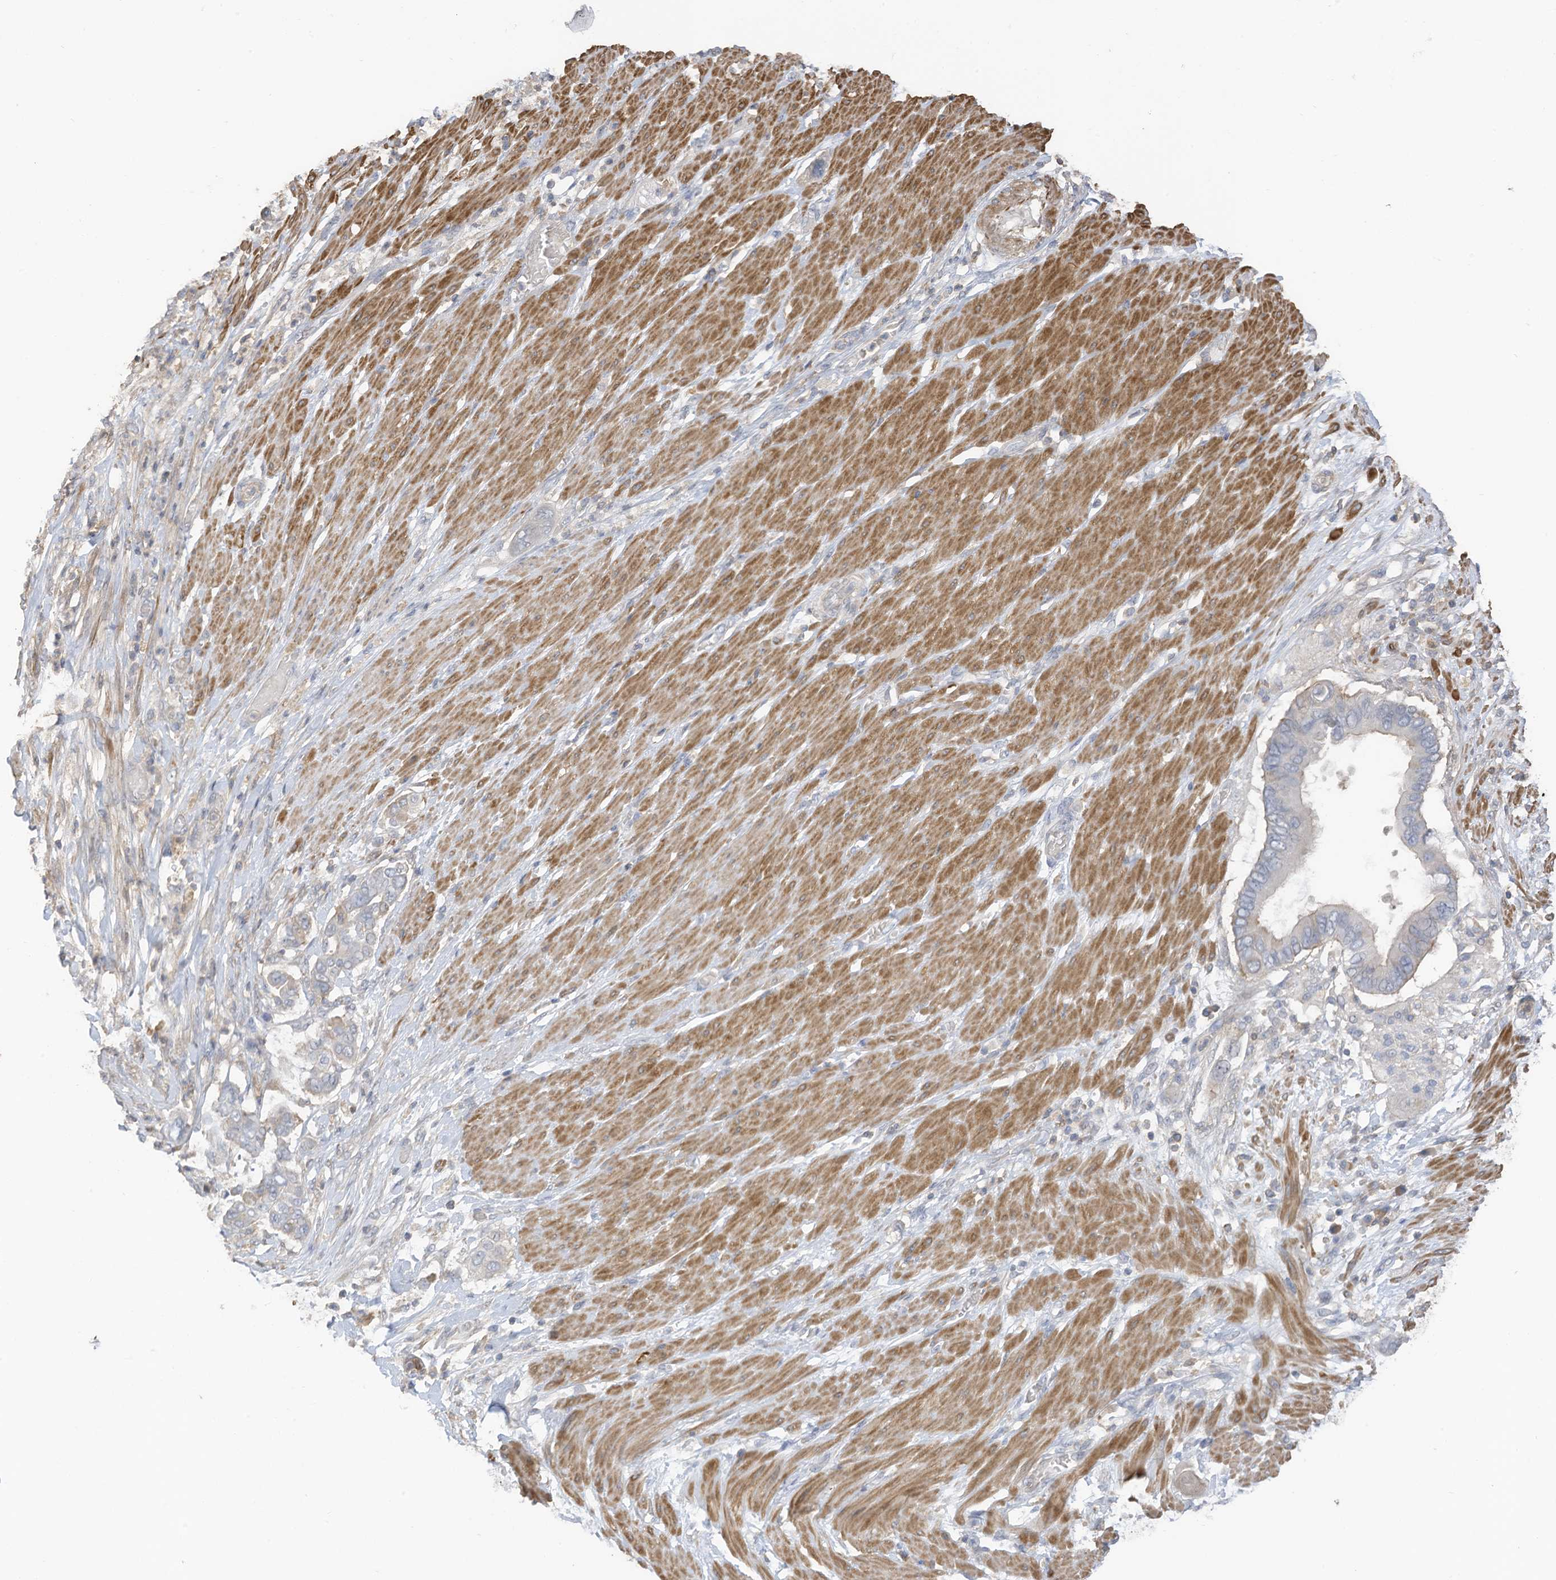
{"staining": {"intensity": "negative", "quantity": "none", "location": "none"}, "tissue": "pancreatic cancer", "cell_type": "Tumor cells", "image_type": "cancer", "snomed": [{"axis": "morphology", "description": "Adenocarcinoma, NOS"}, {"axis": "topography", "description": "Pancreas"}], "caption": "Adenocarcinoma (pancreatic) was stained to show a protein in brown. There is no significant positivity in tumor cells.", "gene": "SLFN14", "patient": {"sex": "male", "age": 68}}